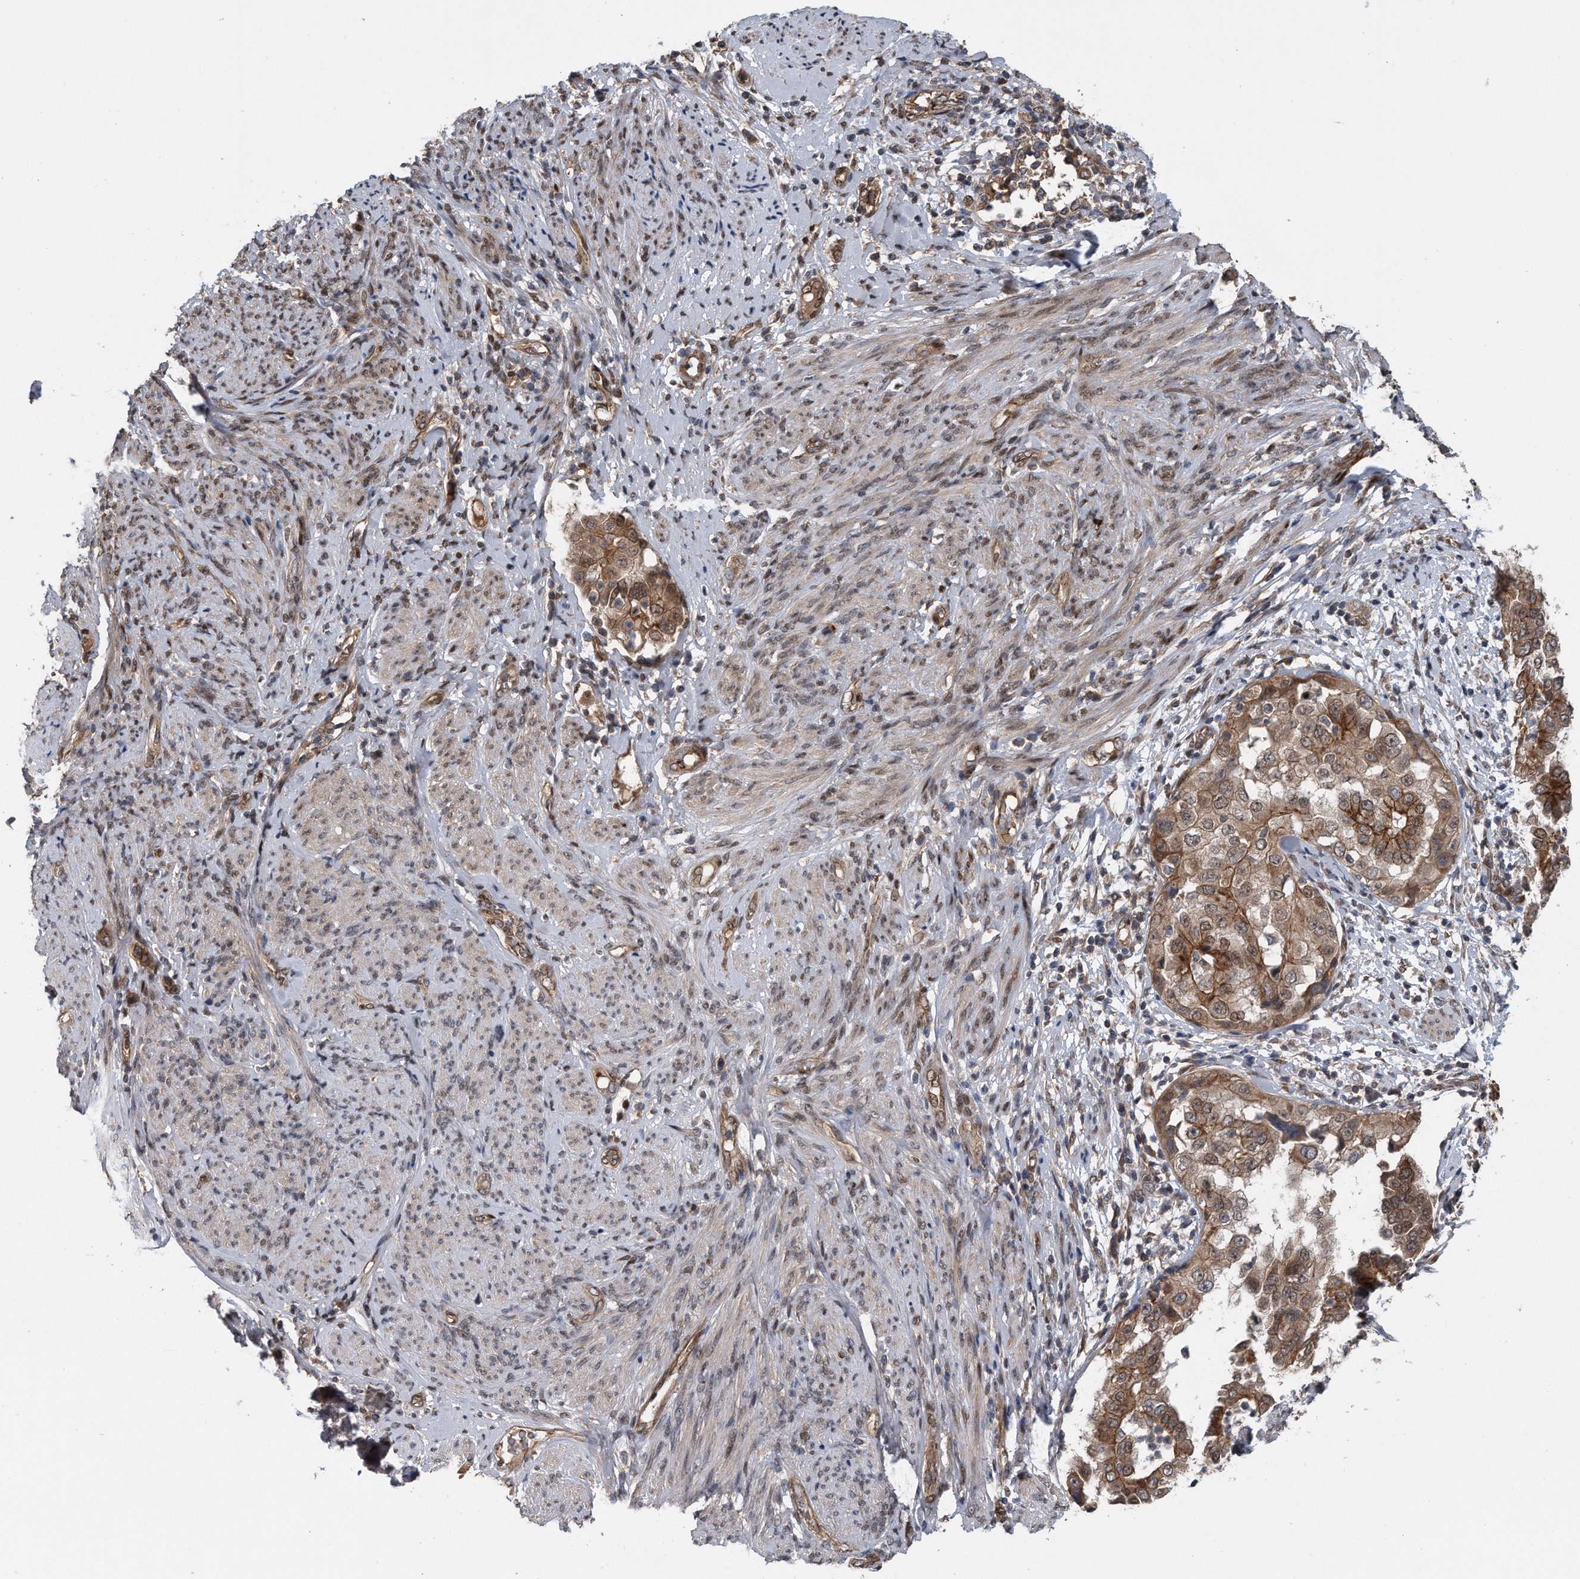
{"staining": {"intensity": "moderate", "quantity": ">75%", "location": "cytoplasmic/membranous"}, "tissue": "endometrial cancer", "cell_type": "Tumor cells", "image_type": "cancer", "snomed": [{"axis": "morphology", "description": "Adenocarcinoma, NOS"}, {"axis": "topography", "description": "Endometrium"}], "caption": "Immunohistochemistry (IHC) micrograph of neoplastic tissue: human endometrial adenocarcinoma stained using immunohistochemistry (IHC) demonstrates medium levels of moderate protein expression localized specifically in the cytoplasmic/membranous of tumor cells, appearing as a cytoplasmic/membranous brown color.", "gene": "ZNF79", "patient": {"sex": "female", "age": 85}}